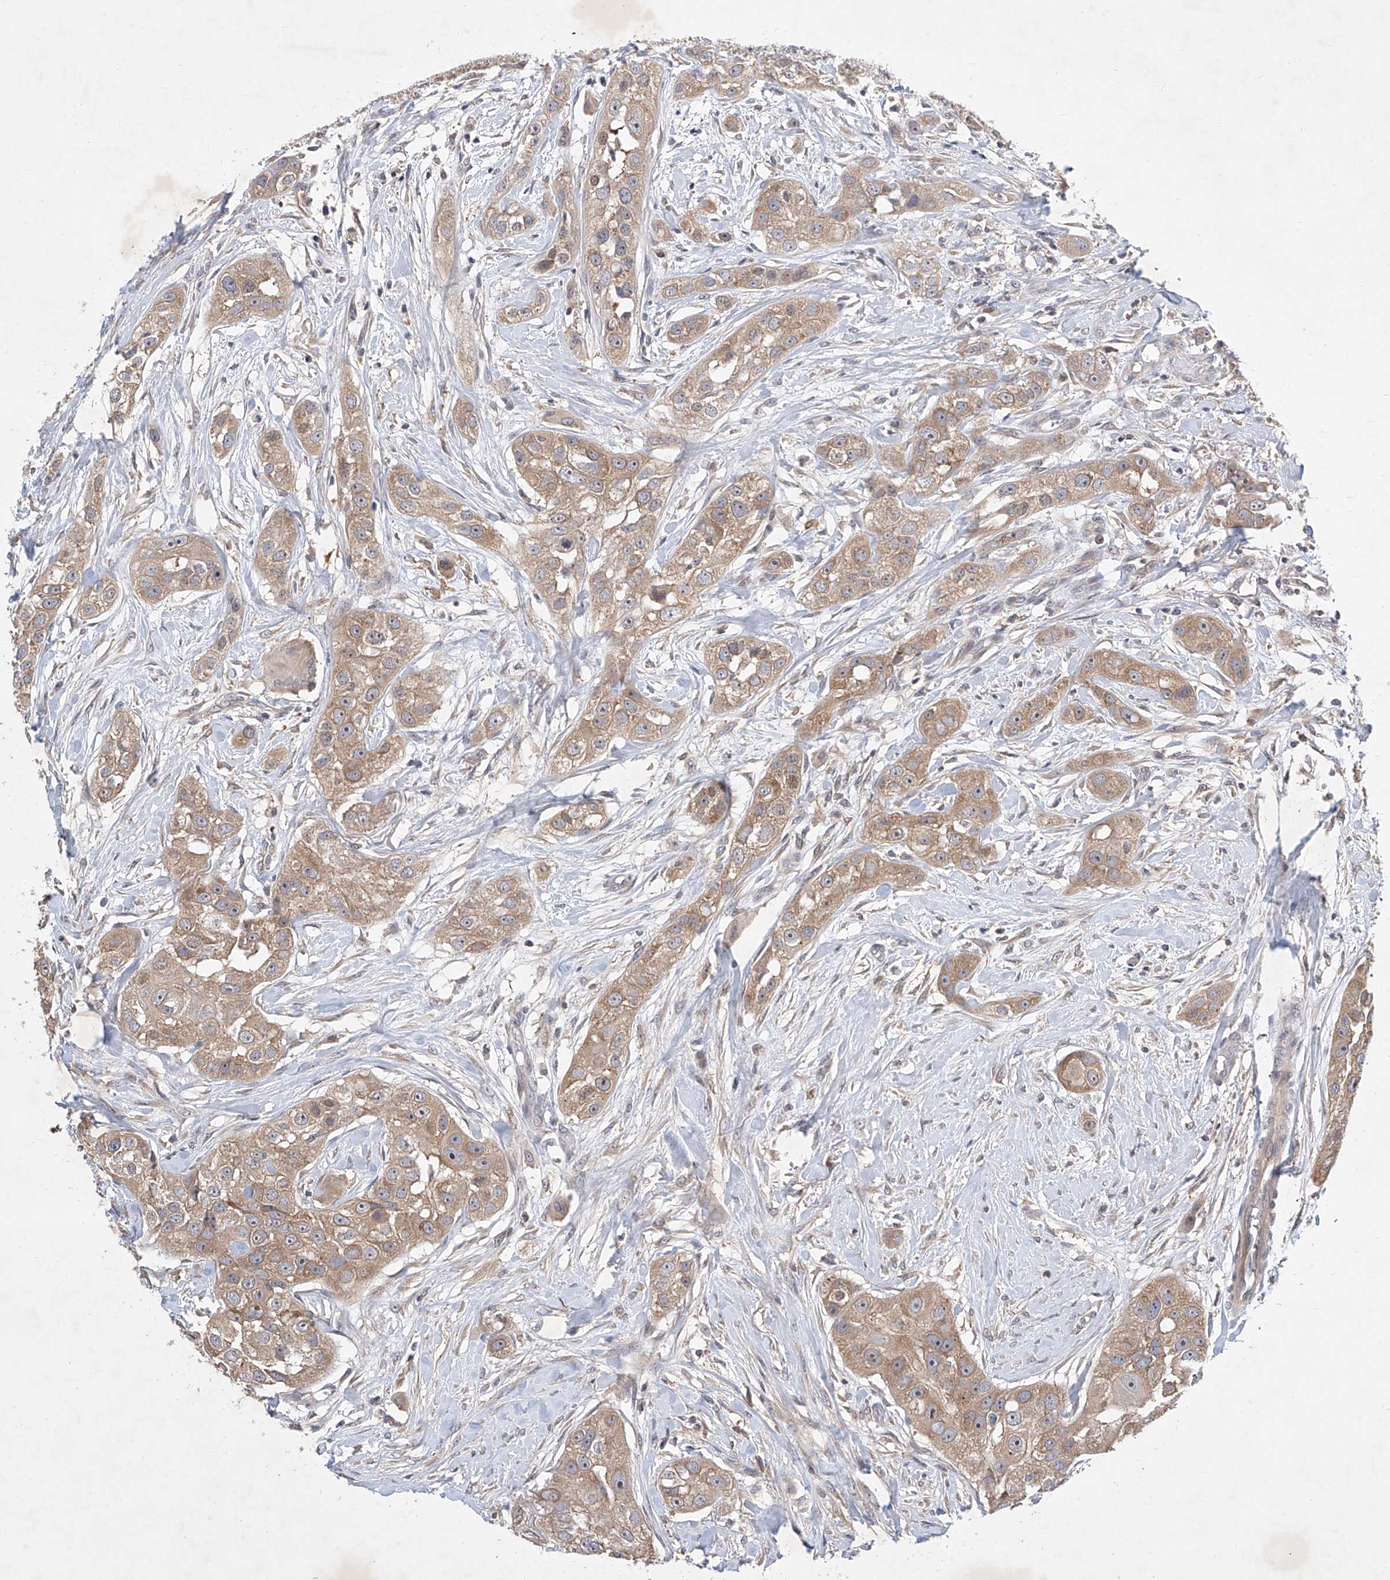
{"staining": {"intensity": "moderate", "quantity": ">75%", "location": "cytoplasmic/membranous"}, "tissue": "head and neck cancer", "cell_type": "Tumor cells", "image_type": "cancer", "snomed": [{"axis": "morphology", "description": "Normal tissue, NOS"}, {"axis": "morphology", "description": "Squamous cell carcinoma, NOS"}, {"axis": "topography", "description": "Skeletal muscle"}, {"axis": "topography", "description": "Head-Neck"}], "caption": "A brown stain labels moderate cytoplasmic/membranous staining of a protein in human squamous cell carcinoma (head and neck) tumor cells.", "gene": "CARMIL1", "patient": {"sex": "male", "age": 51}}